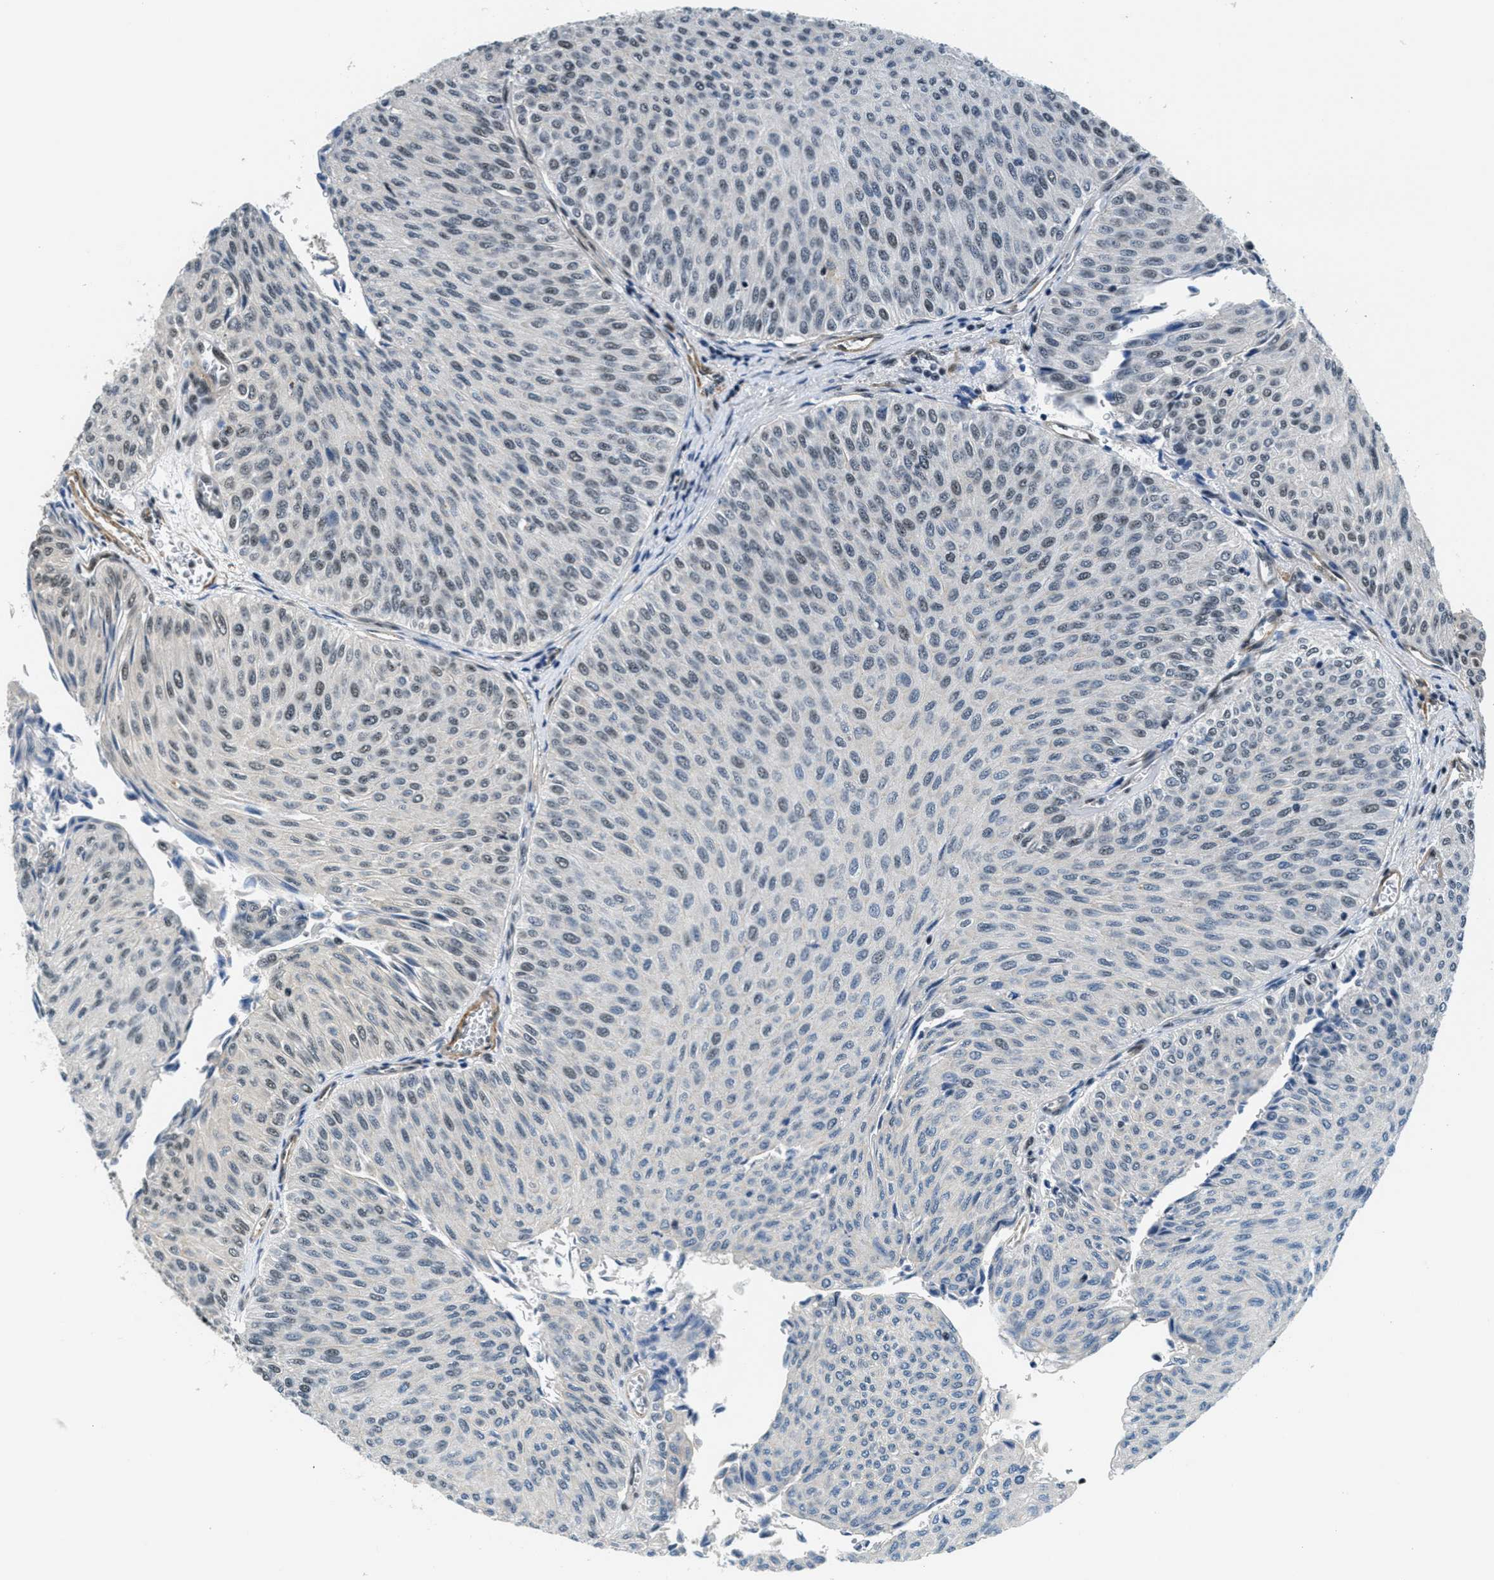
{"staining": {"intensity": "weak", "quantity": "25%-75%", "location": "nuclear"}, "tissue": "urothelial cancer", "cell_type": "Tumor cells", "image_type": "cancer", "snomed": [{"axis": "morphology", "description": "Urothelial carcinoma, Low grade"}, {"axis": "topography", "description": "Urinary bladder"}], "caption": "Low-grade urothelial carcinoma stained with immunohistochemistry reveals weak nuclear positivity in about 25%-75% of tumor cells.", "gene": "CFAP36", "patient": {"sex": "male", "age": 78}}